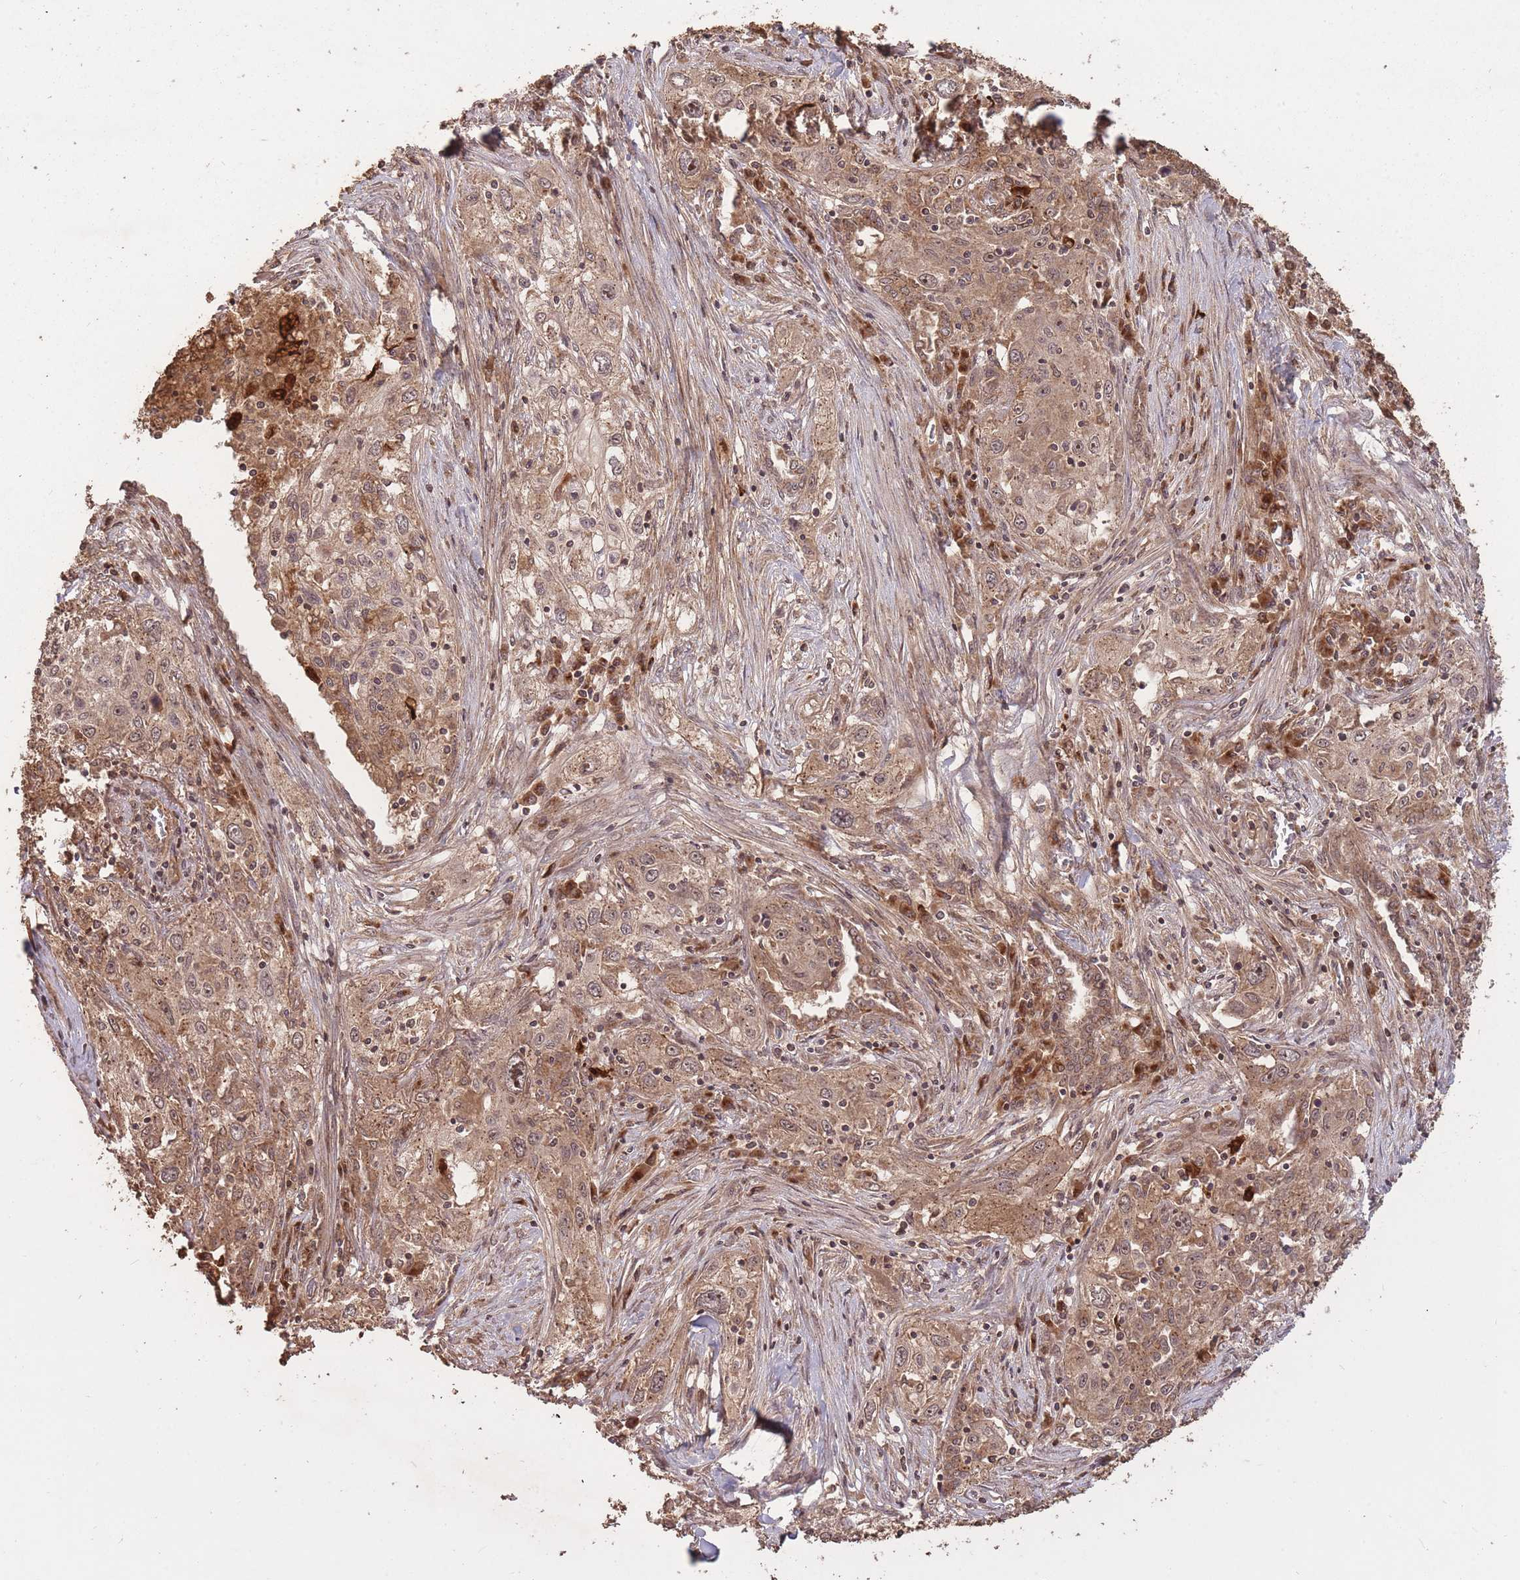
{"staining": {"intensity": "moderate", "quantity": ">75%", "location": "cytoplasmic/membranous,nuclear"}, "tissue": "lung cancer", "cell_type": "Tumor cells", "image_type": "cancer", "snomed": [{"axis": "morphology", "description": "Squamous cell carcinoma, NOS"}, {"axis": "topography", "description": "Lung"}], "caption": "High-magnification brightfield microscopy of lung cancer stained with DAB (brown) and counterstained with hematoxylin (blue). tumor cells exhibit moderate cytoplasmic/membranous and nuclear expression is present in approximately>75% of cells. Using DAB (brown) and hematoxylin (blue) stains, captured at high magnification using brightfield microscopy.", "gene": "ERBB3", "patient": {"sex": "female", "age": 69}}